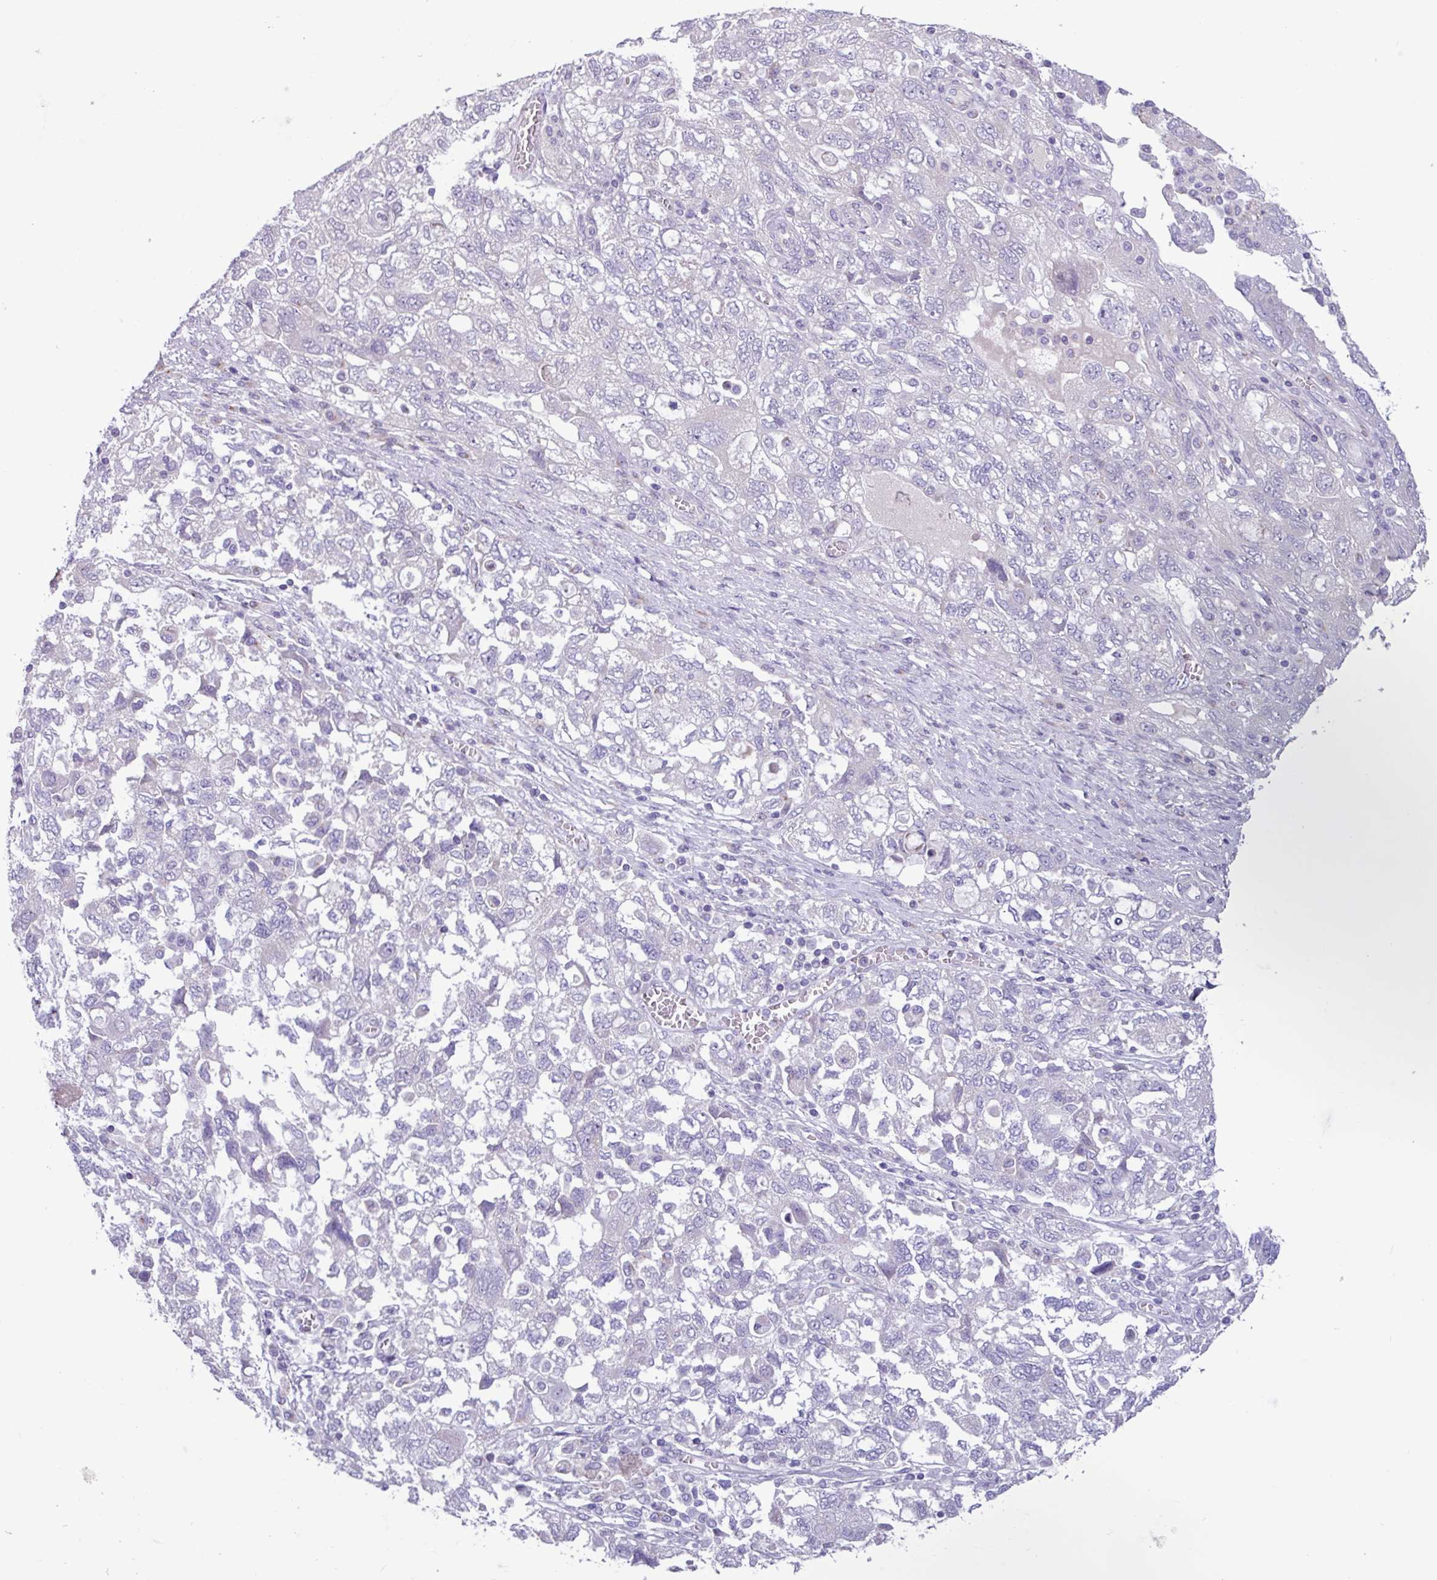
{"staining": {"intensity": "negative", "quantity": "none", "location": "none"}, "tissue": "ovarian cancer", "cell_type": "Tumor cells", "image_type": "cancer", "snomed": [{"axis": "morphology", "description": "Carcinoma, NOS"}, {"axis": "morphology", "description": "Cystadenocarcinoma, serous, NOS"}, {"axis": "topography", "description": "Ovary"}], "caption": "Tumor cells are negative for protein expression in human ovarian cancer (serous cystadenocarcinoma). Nuclei are stained in blue.", "gene": "STIMATE", "patient": {"sex": "female", "age": 69}}